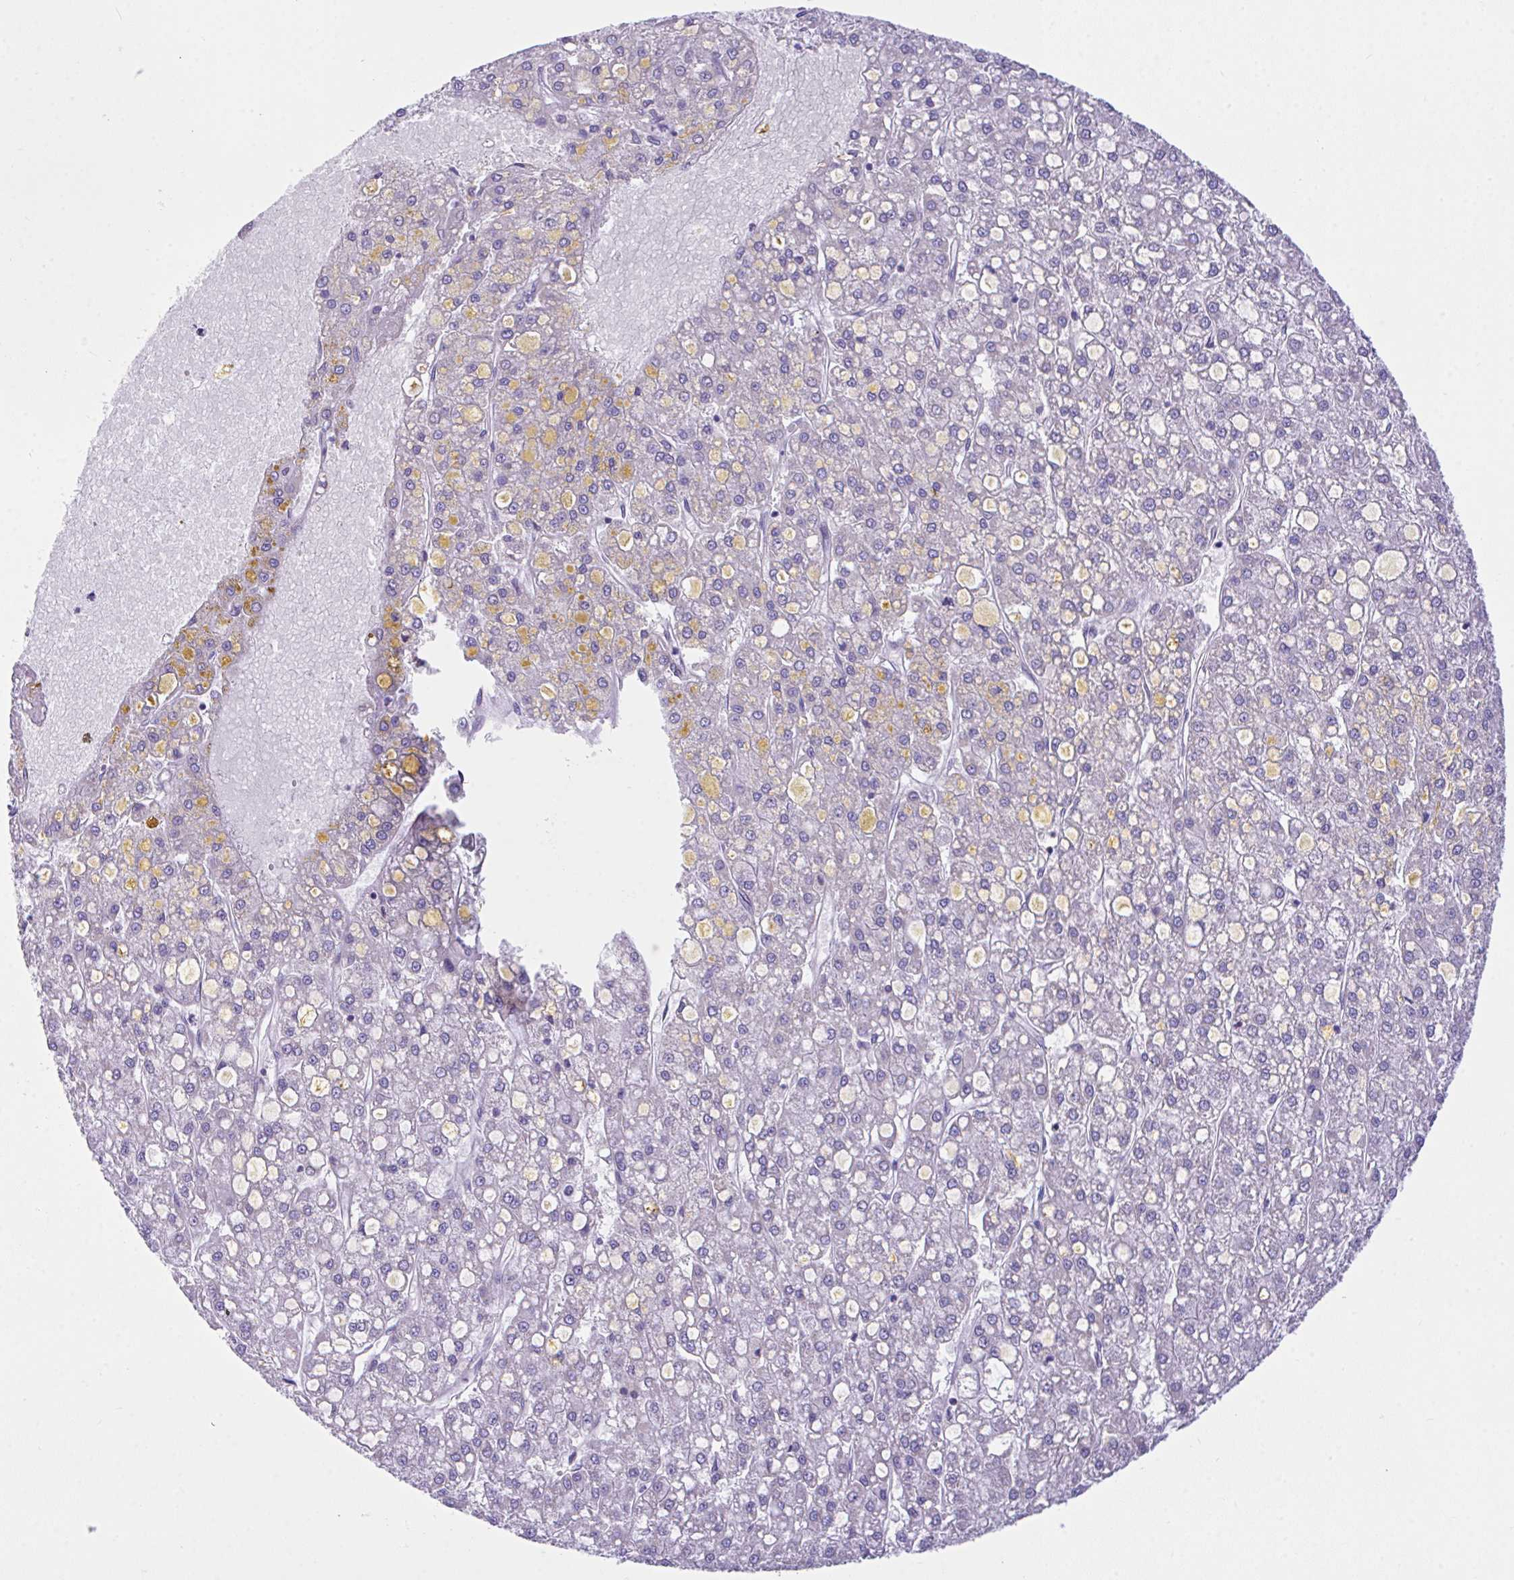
{"staining": {"intensity": "negative", "quantity": "none", "location": "none"}, "tissue": "liver cancer", "cell_type": "Tumor cells", "image_type": "cancer", "snomed": [{"axis": "morphology", "description": "Carcinoma, Hepatocellular, NOS"}, {"axis": "topography", "description": "Liver"}], "caption": "There is no significant staining in tumor cells of hepatocellular carcinoma (liver).", "gene": "NLRP8", "patient": {"sex": "male", "age": 67}}